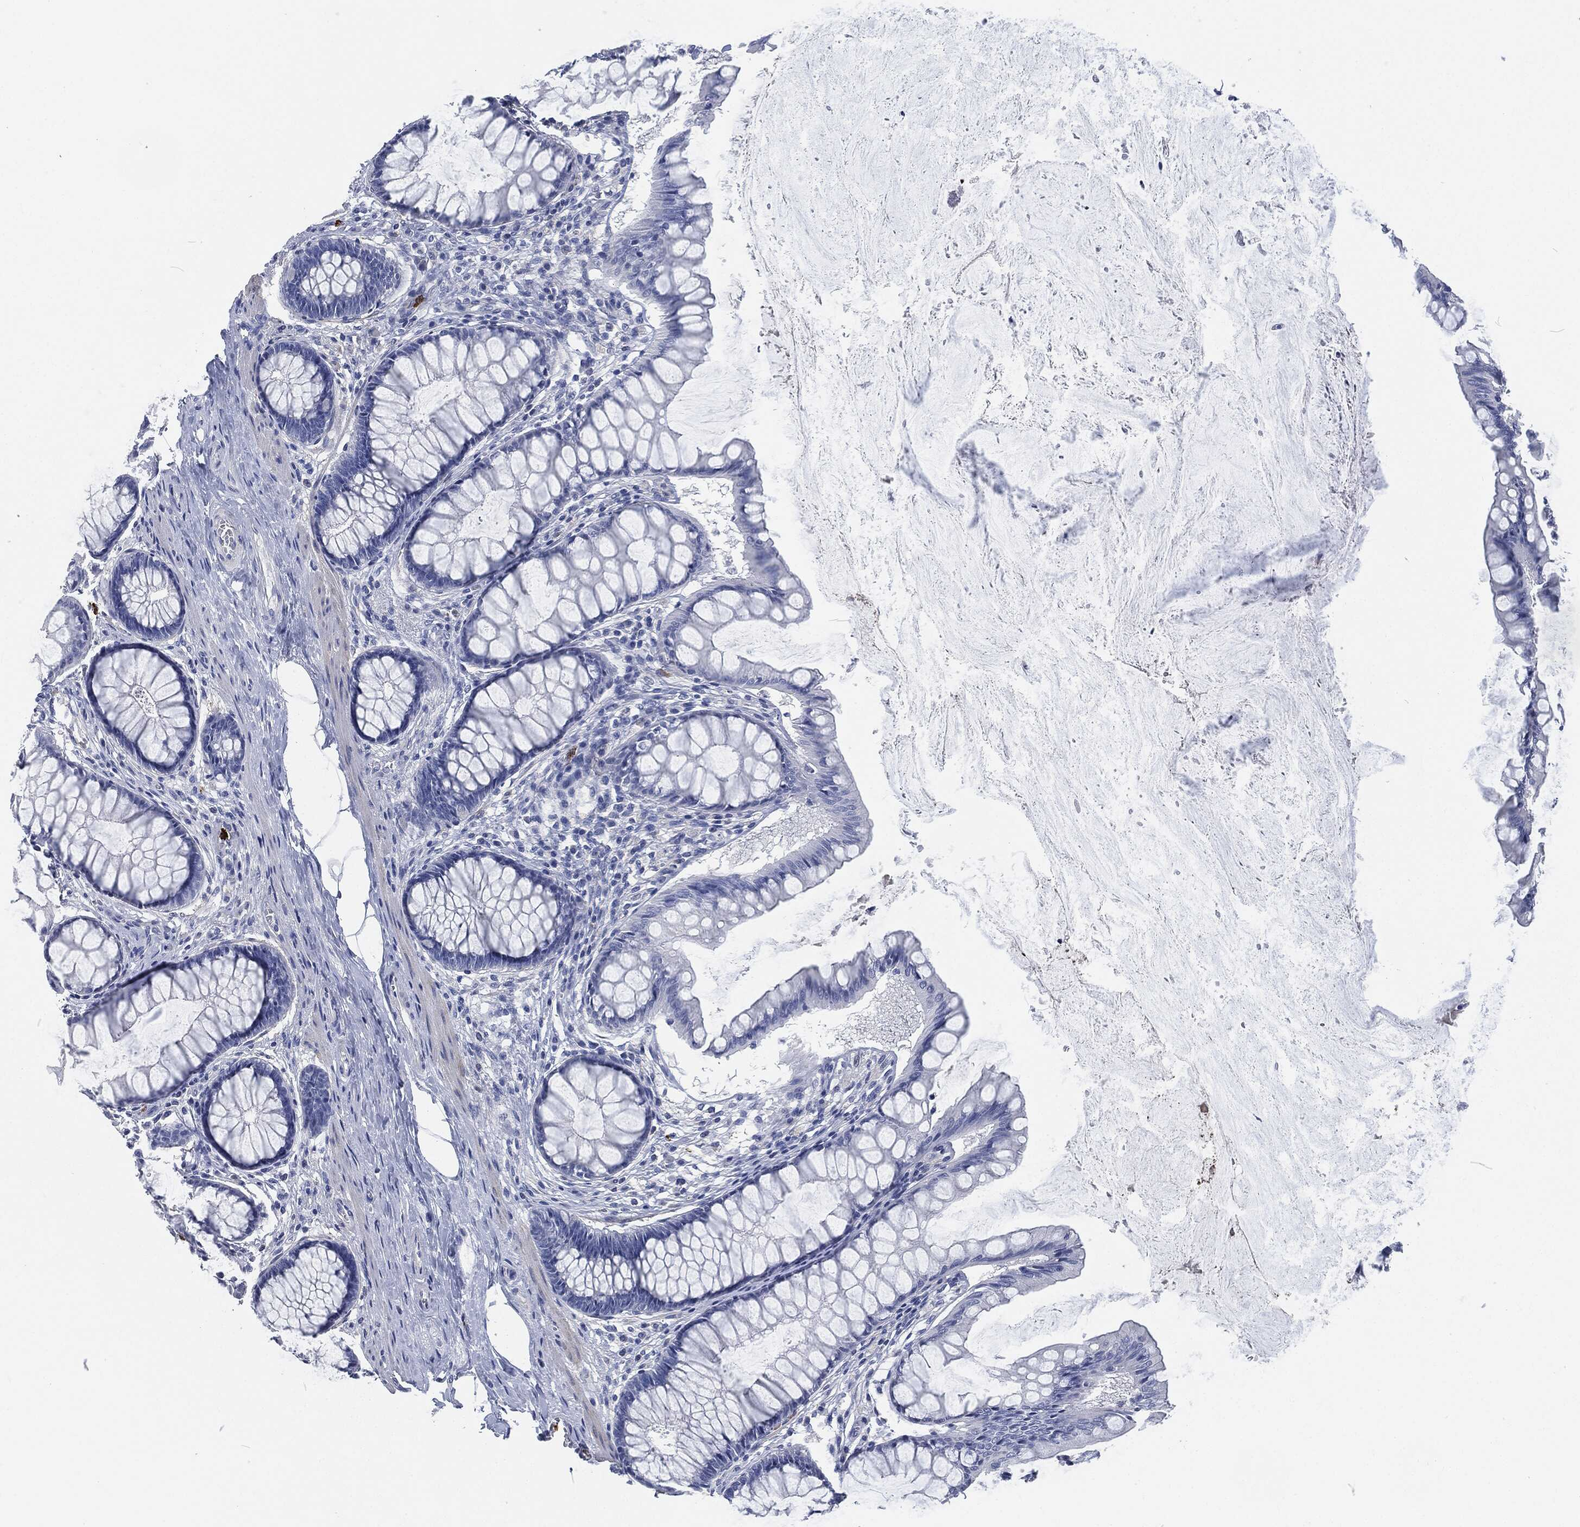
{"staining": {"intensity": "negative", "quantity": "none", "location": "none"}, "tissue": "colon", "cell_type": "Endothelial cells", "image_type": "normal", "snomed": [{"axis": "morphology", "description": "Normal tissue, NOS"}, {"axis": "topography", "description": "Colon"}], "caption": "An image of colon stained for a protein displays no brown staining in endothelial cells. (DAB IHC, high magnification).", "gene": "MPO", "patient": {"sex": "female", "age": 65}}